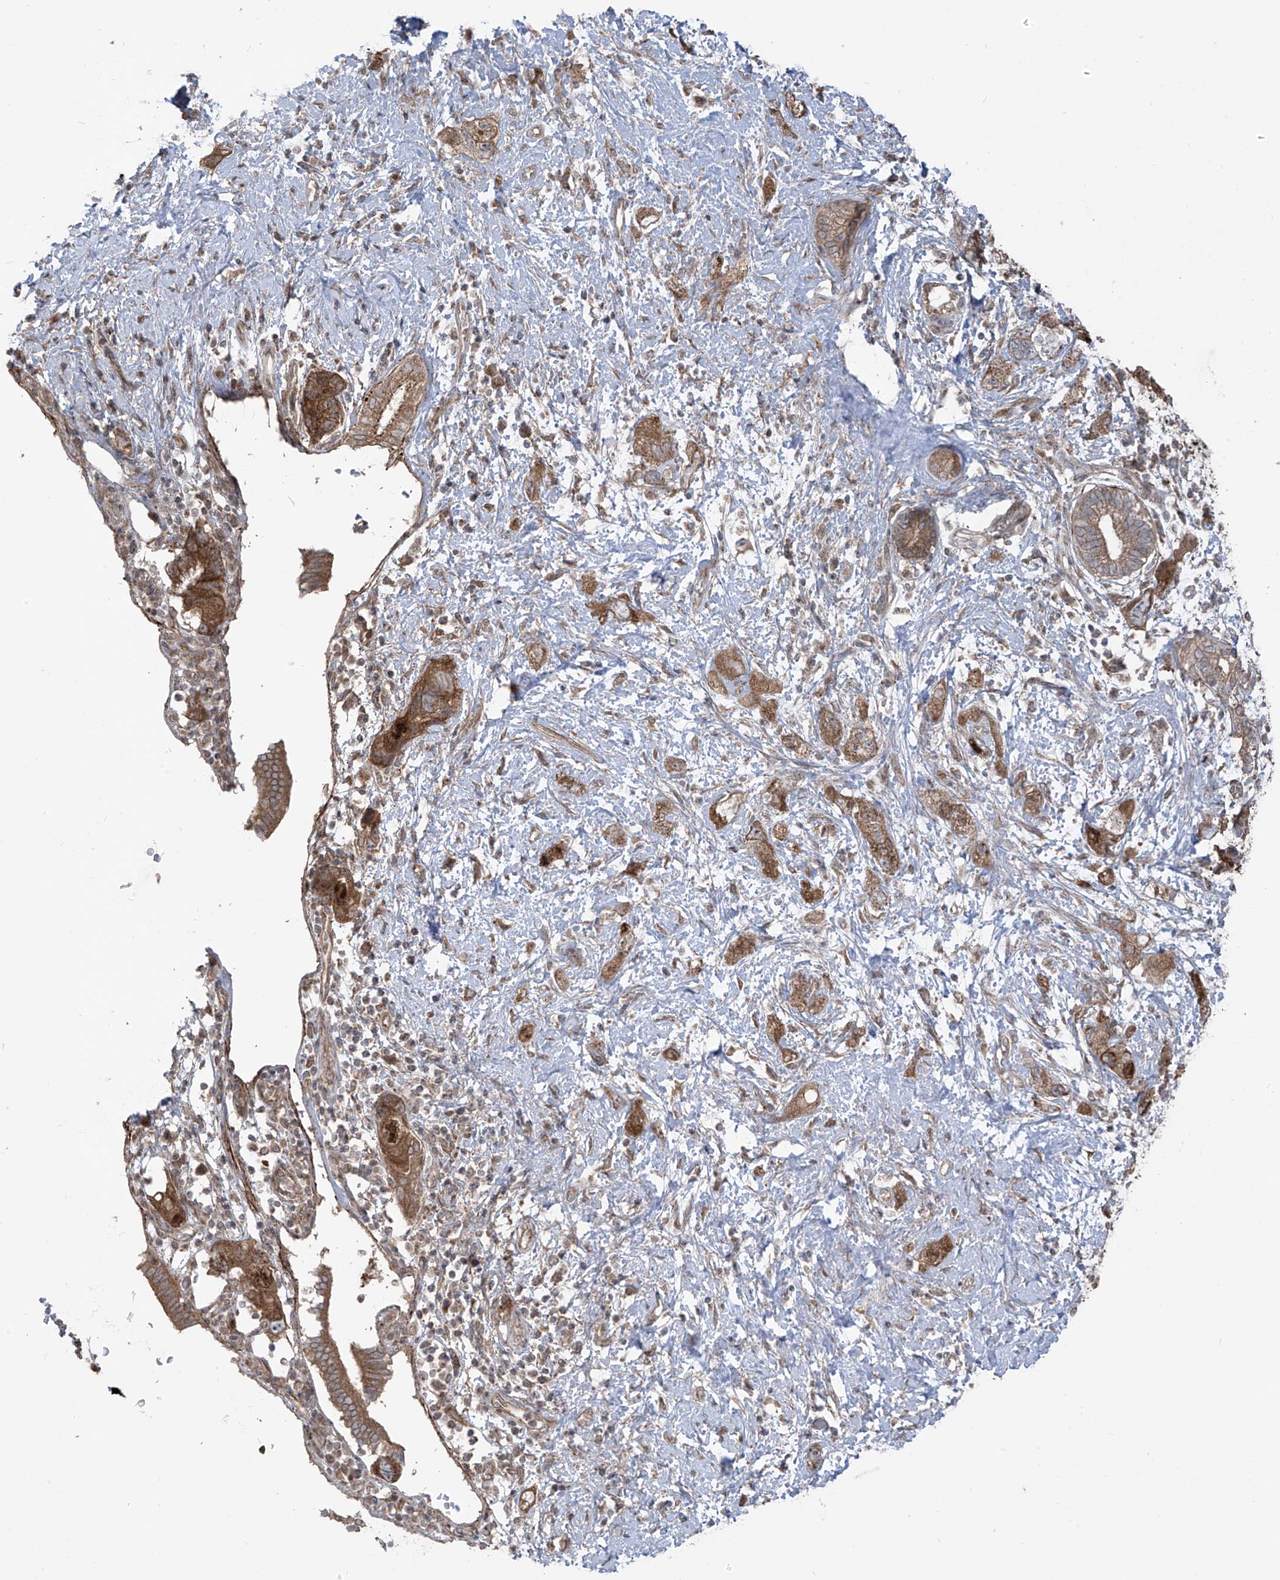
{"staining": {"intensity": "moderate", "quantity": ">75%", "location": "cytoplasmic/membranous"}, "tissue": "pancreatic cancer", "cell_type": "Tumor cells", "image_type": "cancer", "snomed": [{"axis": "morphology", "description": "Adenocarcinoma, NOS"}, {"axis": "topography", "description": "Pancreas"}], "caption": "Immunohistochemical staining of pancreatic cancer (adenocarcinoma) reveals medium levels of moderate cytoplasmic/membranous expression in approximately >75% of tumor cells. Immunohistochemistry (ihc) stains the protein in brown and the nuclei are stained blue.", "gene": "PDE11A", "patient": {"sex": "female", "age": 73}}